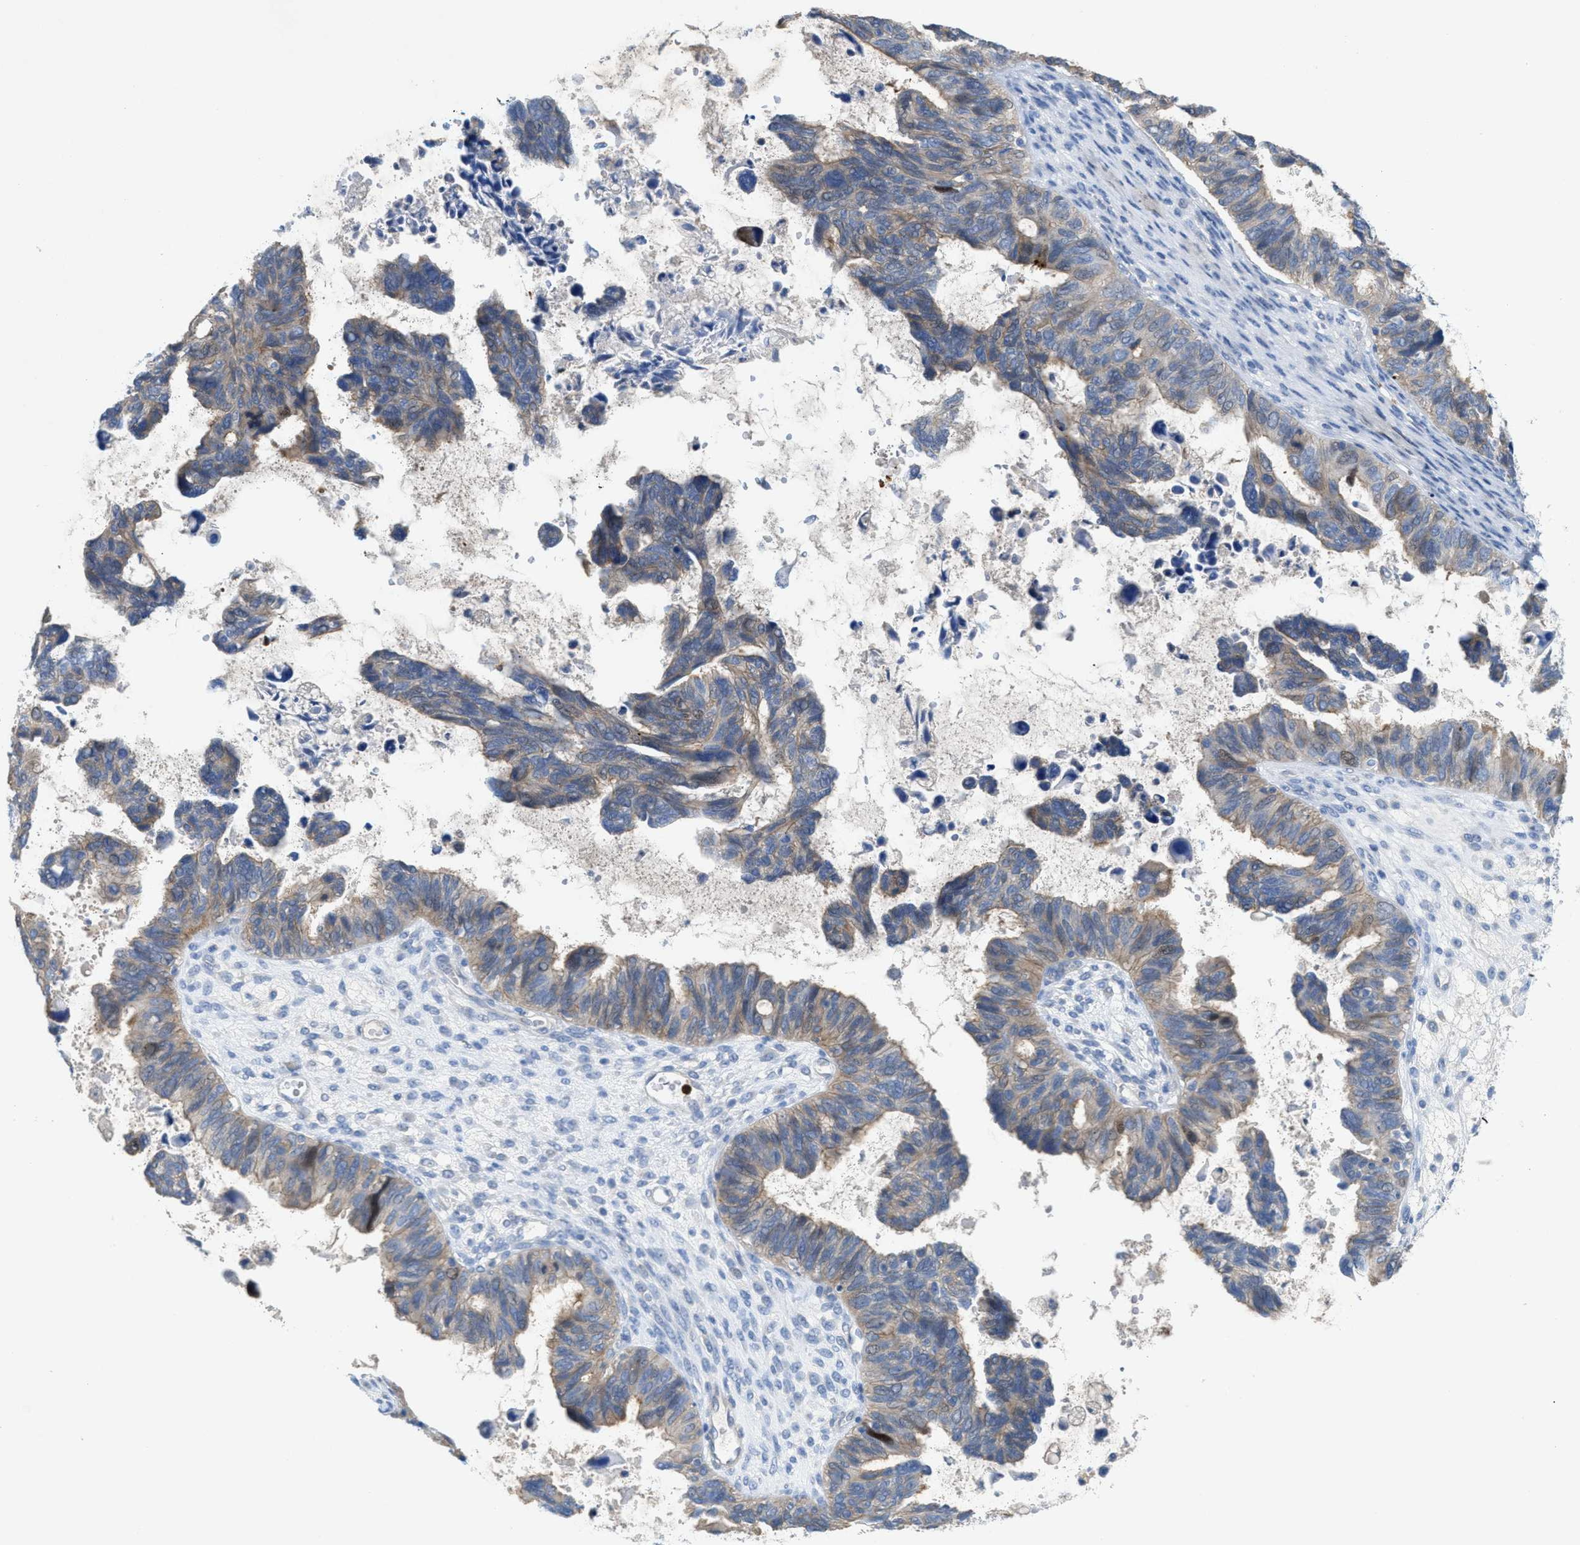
{"staining": {"intensity": "weak", "quantity": ">75%", "location": "cytoplasmic/membranous"}, "tissue": "ovarian cancer", "cell_type": "Tumor cells", "image_type": "cancer", "snomed": [{"axis": "morphology", "description": "Cystadenocarcinoma, serous, NOS"}, {"axis": "topography", "description": "Ovary"}], "caption": "The photomicrograph exhibits staining of ovarian serous cystadenocarcinoma, revealing weak cytoplasmic/membranous protein positivity (brown color) within tumor cells.", "gene": "CMTM1", "patient": {"sex": "female", "age": 79}}